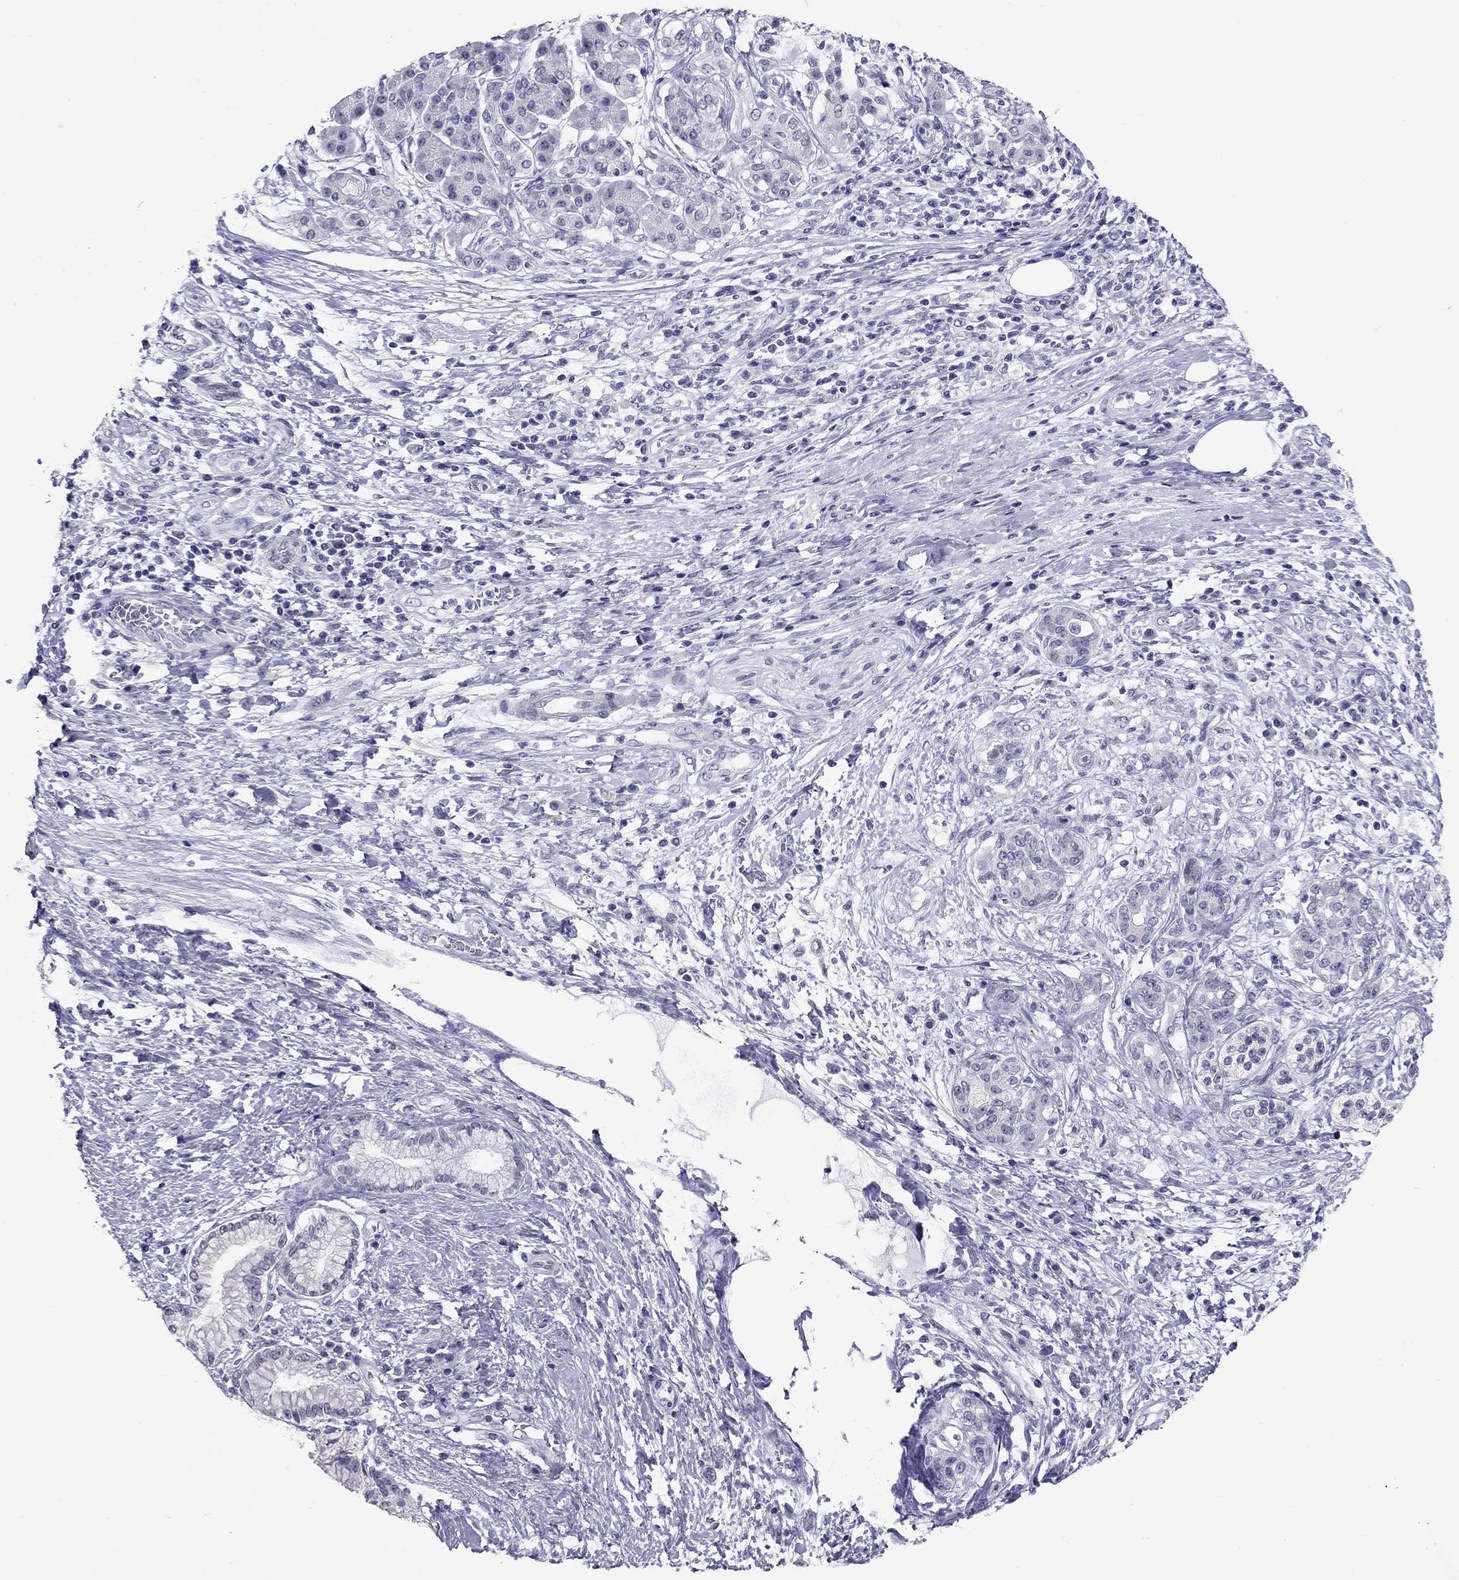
{"staining": {"intensity": "negative", "quantity": "none", "location": "none"}, "tissue": "pancreatic cancer", "cell_type": "Tumor cells", "image_type": "cancer", "snomed": [{"axis": "morphology", "description": "Adenocarcinoma, NOS"}, {"axis": "topography", "description": "Pancreas"}], "caption": "This is an IHC image of adenocarcinoma (pancreatic). There is no expression in tumor cells.", "gene": "ARMC12", "patient": {"sex": "female", "age": 73}}